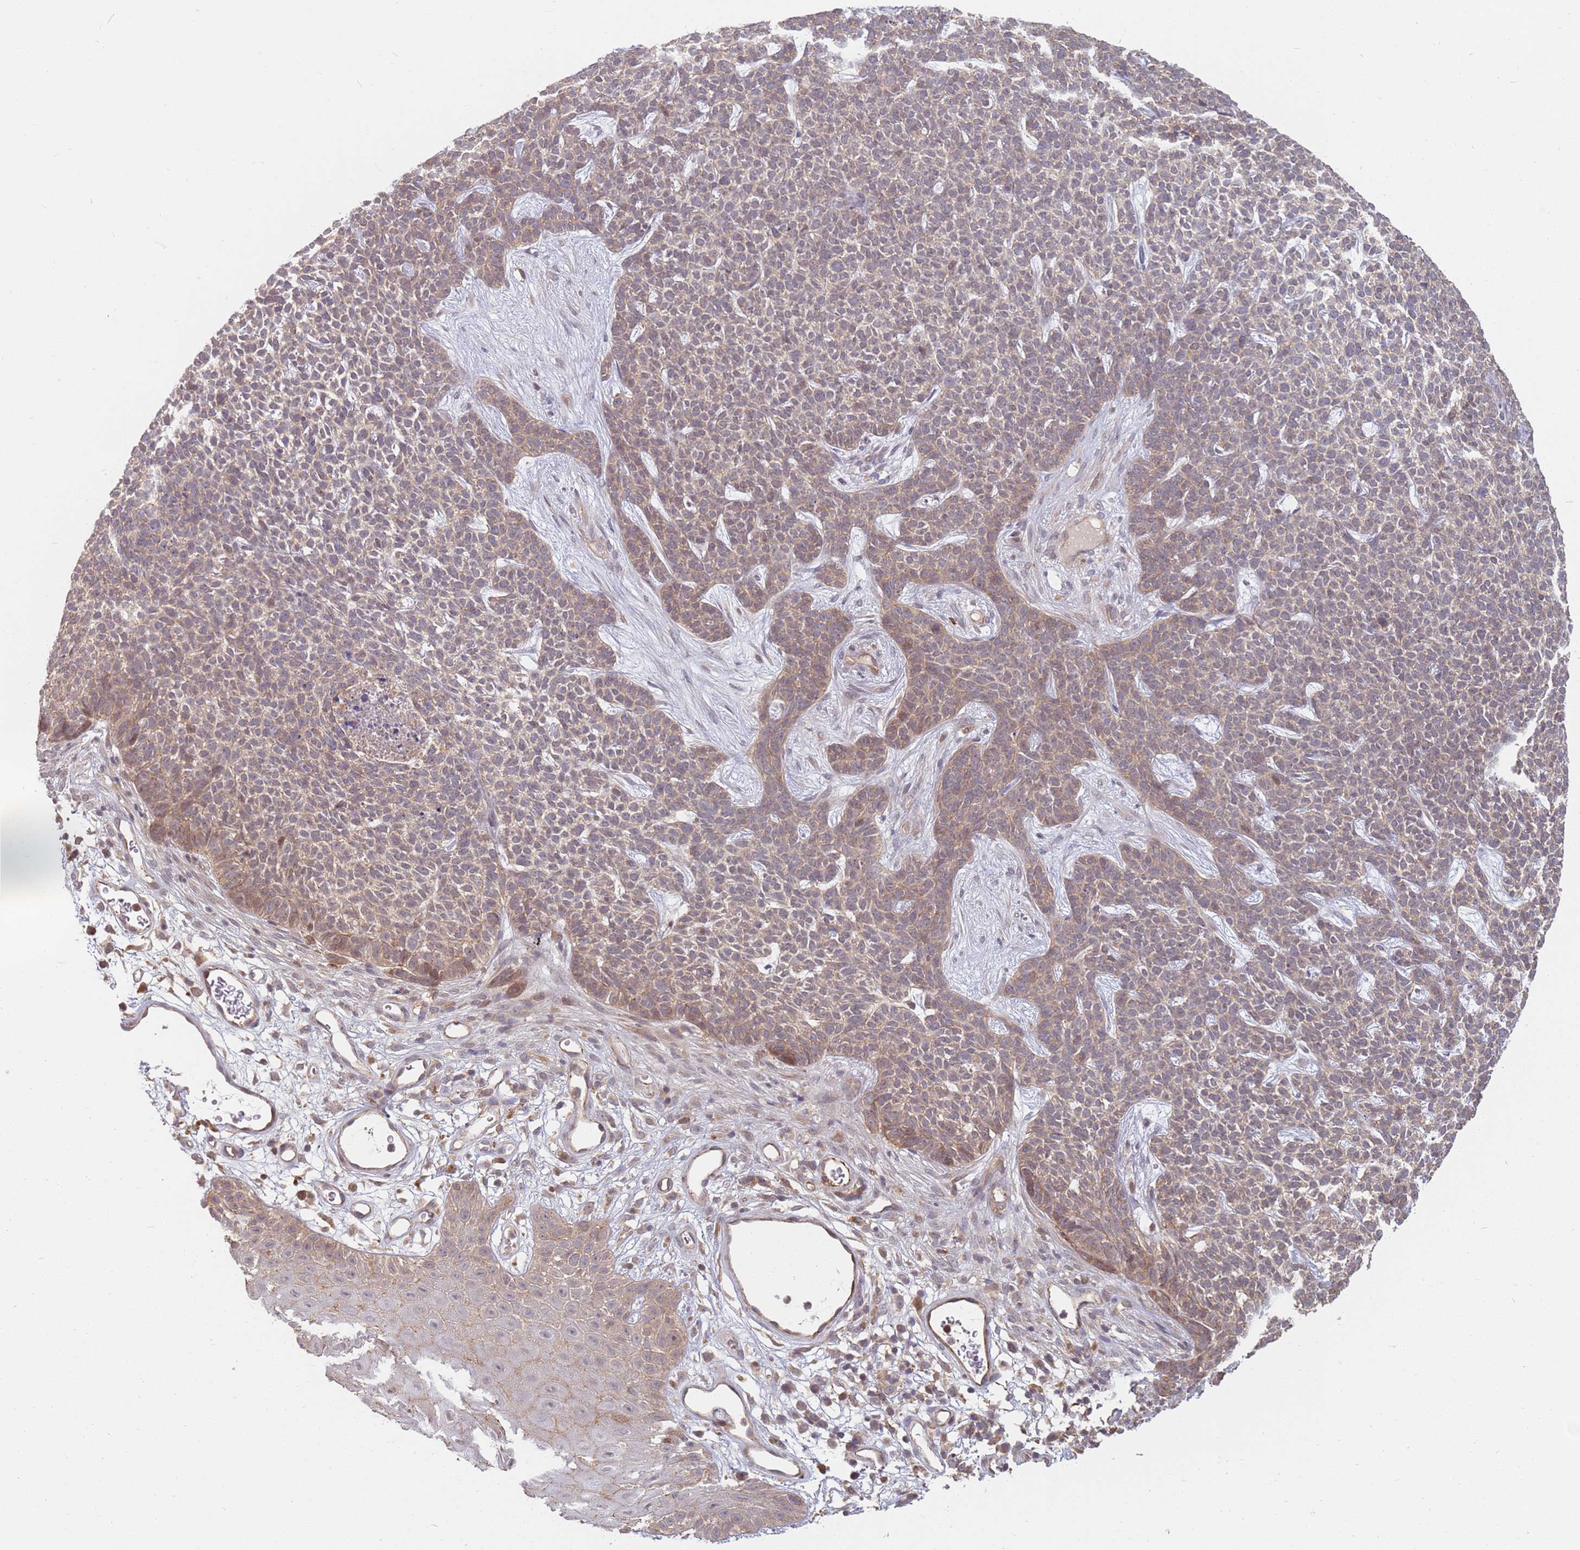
{"staining": {"intensity": "weak", "quantity": "25%-75%", "location": "cytoplasmic/membranous"}, "tissue": "skin cancer", "cell_type": "Tumor cells", "image_type": "cancer", "snomed": [{"axis": "morphology", "description": "Basal cell carcinoma"}, {"axis": "topography", "description": "Skin"}], "caption": "The immunohistochemical stain labels weak cytoplasmic/membranous positivity in tumor cells of skin cancer tissue.", "gene": "MPEG1", "patient": {"sex": "female", "age": 84}}